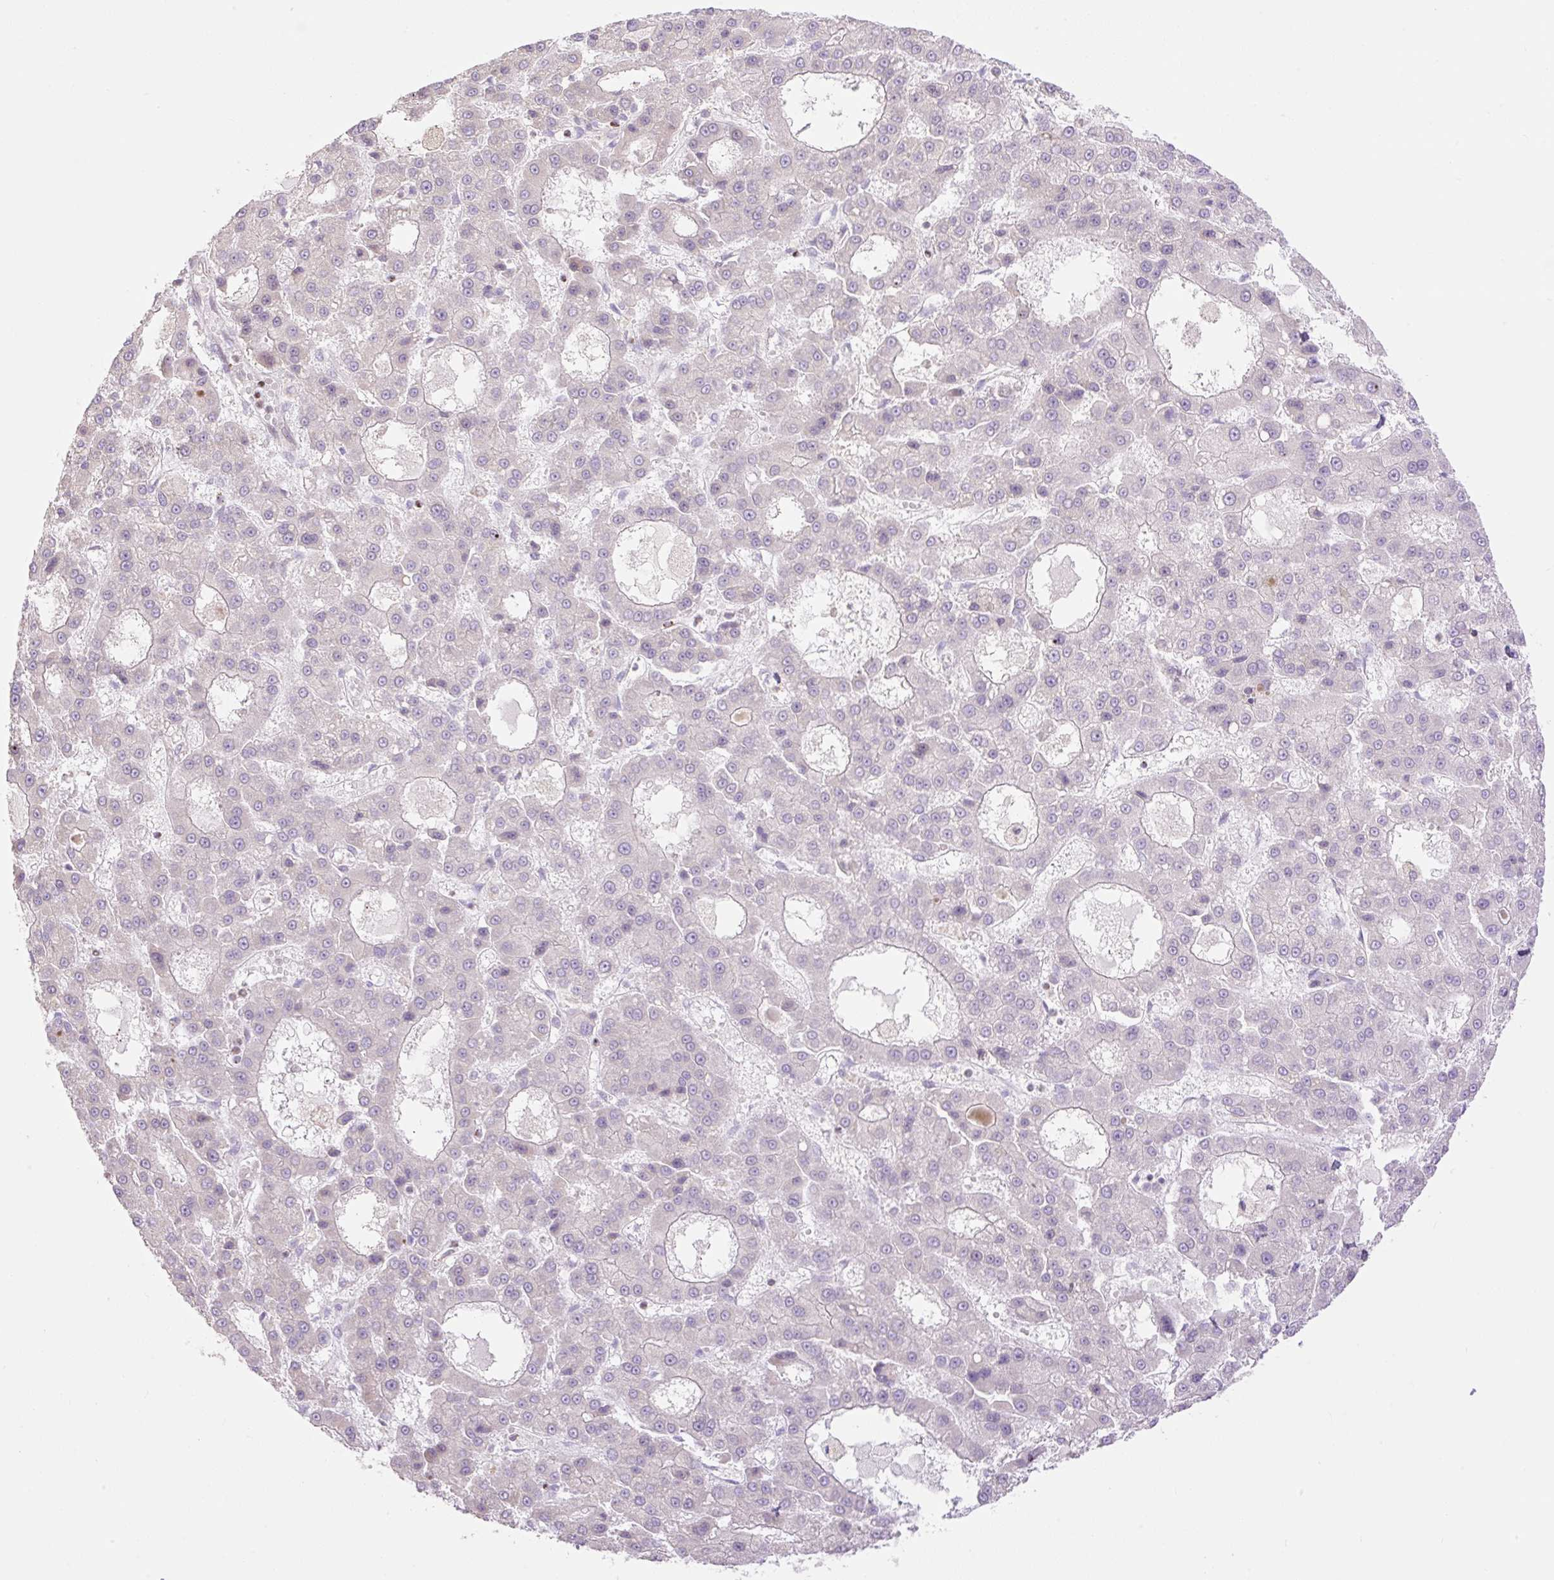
{"staining": {"intensity": "negative", "quantity": "none", "location": "none"}, "tissue": "liver cancer", "cell_type": "Tumor cells", "image_type": "cancer", "snomed": [{"axis": "morphology", "description": "Carcinoma, Hepatocellular, NOS"}, {"axis": "topography", "description": "Liver"}], "caption": "This is a histopathology image of immunohistochemistry (IHC) staining of hepatocellular carcinoma (liver), which shows no expression in tumor cells.", "gene": "VPS25", "patient": {"sex": "male", "age": 70}}